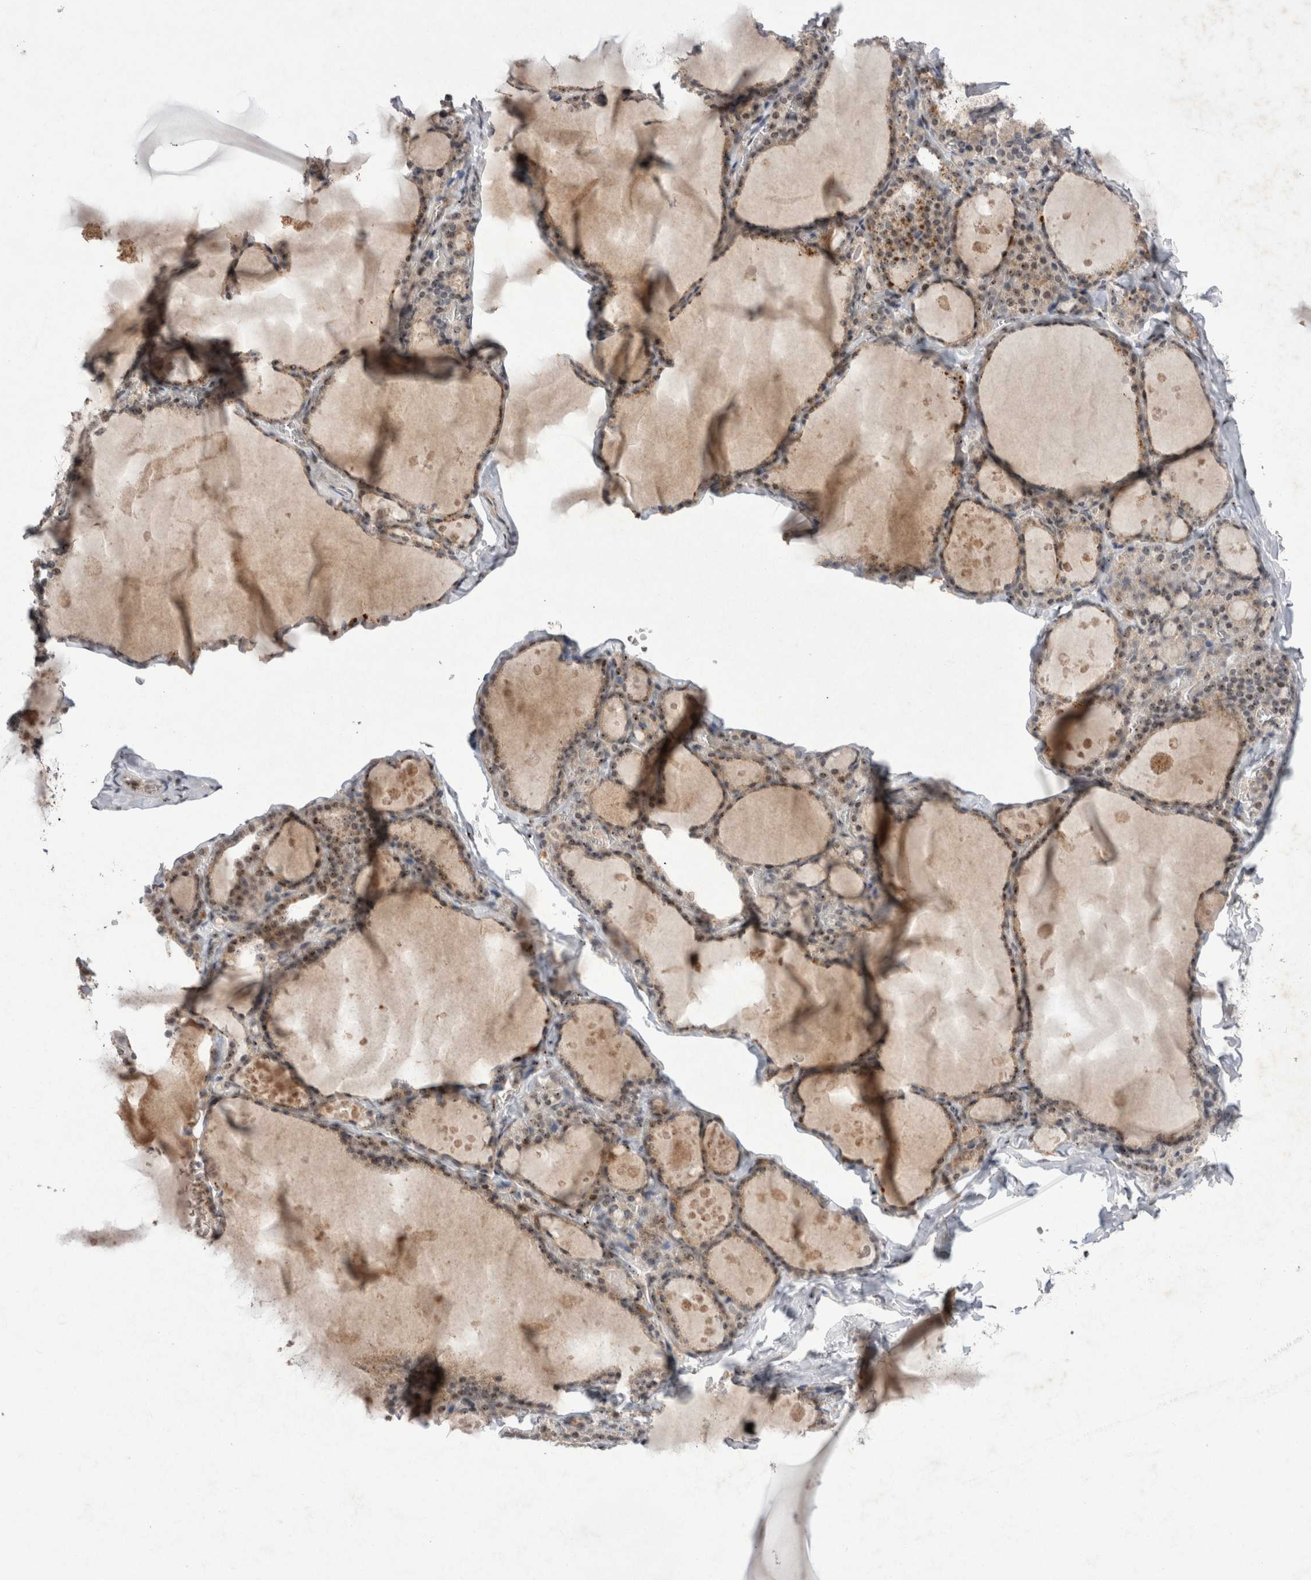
{"staining": {"intensity": "weak", "quantity": "25%-75%", "location": "cytoplasmic/membranous,nuclear"}, "tissue": "thyroid gland", "cell_type": "Glandular cells", "image_type": "normal", "snomed": [{"axis": "morphology", "description": "Normal tissue, NOS"}, {"axis": "topography", "description": "Thyroid gland"}], "caption": "Thyroid gland stained for a protein demonstrates weak cytoplasmic/membranous,nuclear positivity in glandular cells. The protein of interest is stained brown, and the nuclei are stained in blue (DAB (3,3'-diaminobenzidine) IHC with brightfield microscopy, high magnification).", "gene": "STK11", "patient": {"sex": "male", "age": 56}}